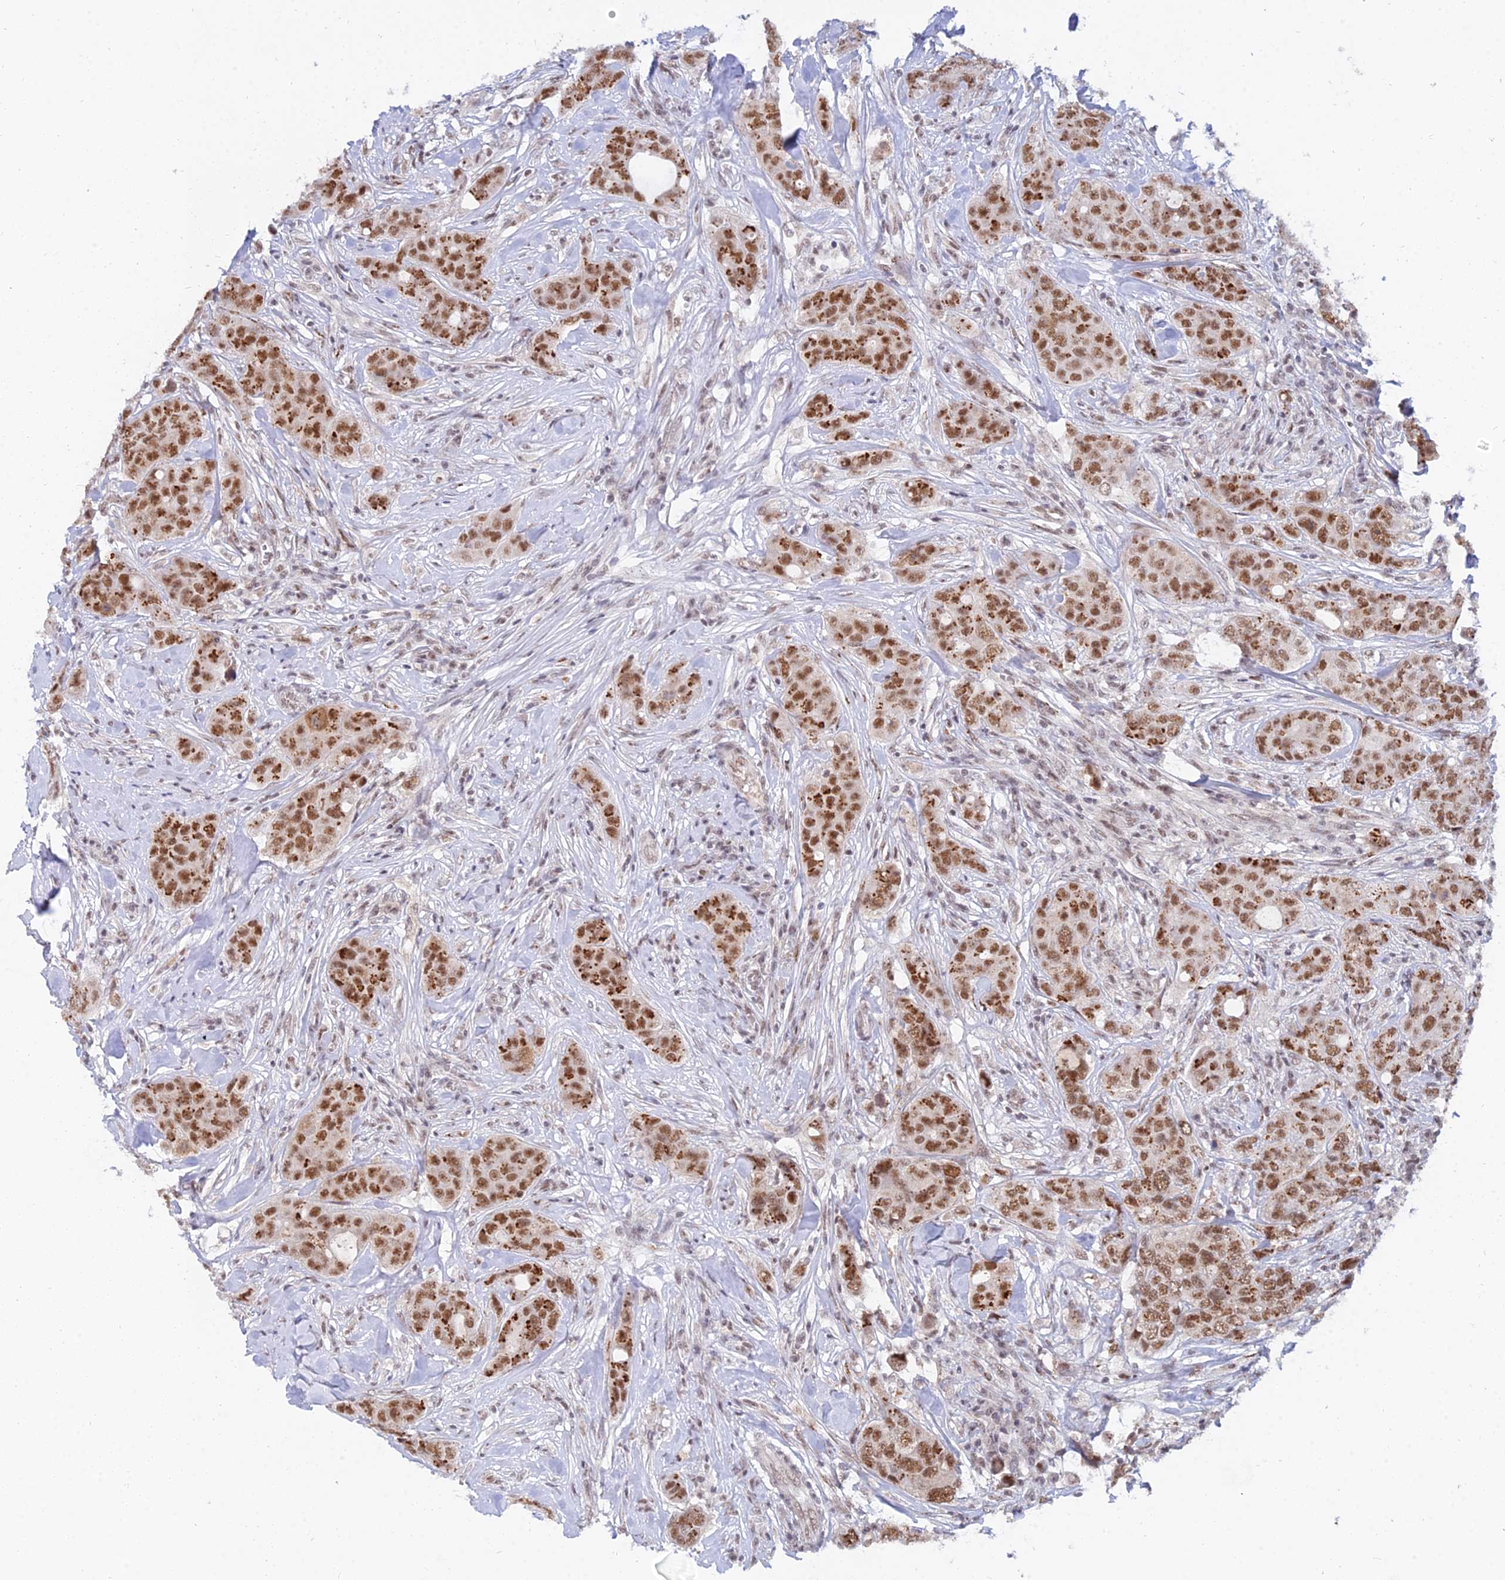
{"staining": {"intensity": "moderate", "quantity": ">75%", "location": "cytoplasmic/membranous,nuclear"}, "tissue": "breast cancer", "cell_type": "Tumor cells", "image_type": "cancer", "snomed": [{"axis": "morphology", "description": "Duct carcinoma"}, {"axis": "topography", "description": "Breast"}], "caption": "IHC image of neoplastic tissue: breast cancer stained using immunohistochemistry displays medium levels of moderate protein expression localized specifically in the cytoplasmic/membranous and nuclear of tumor cells, appearing as a cytoplasmic/membranous and nuclear brown color.", "gene": "THOC3", "patient": {"sex": "female", "age": 43}}